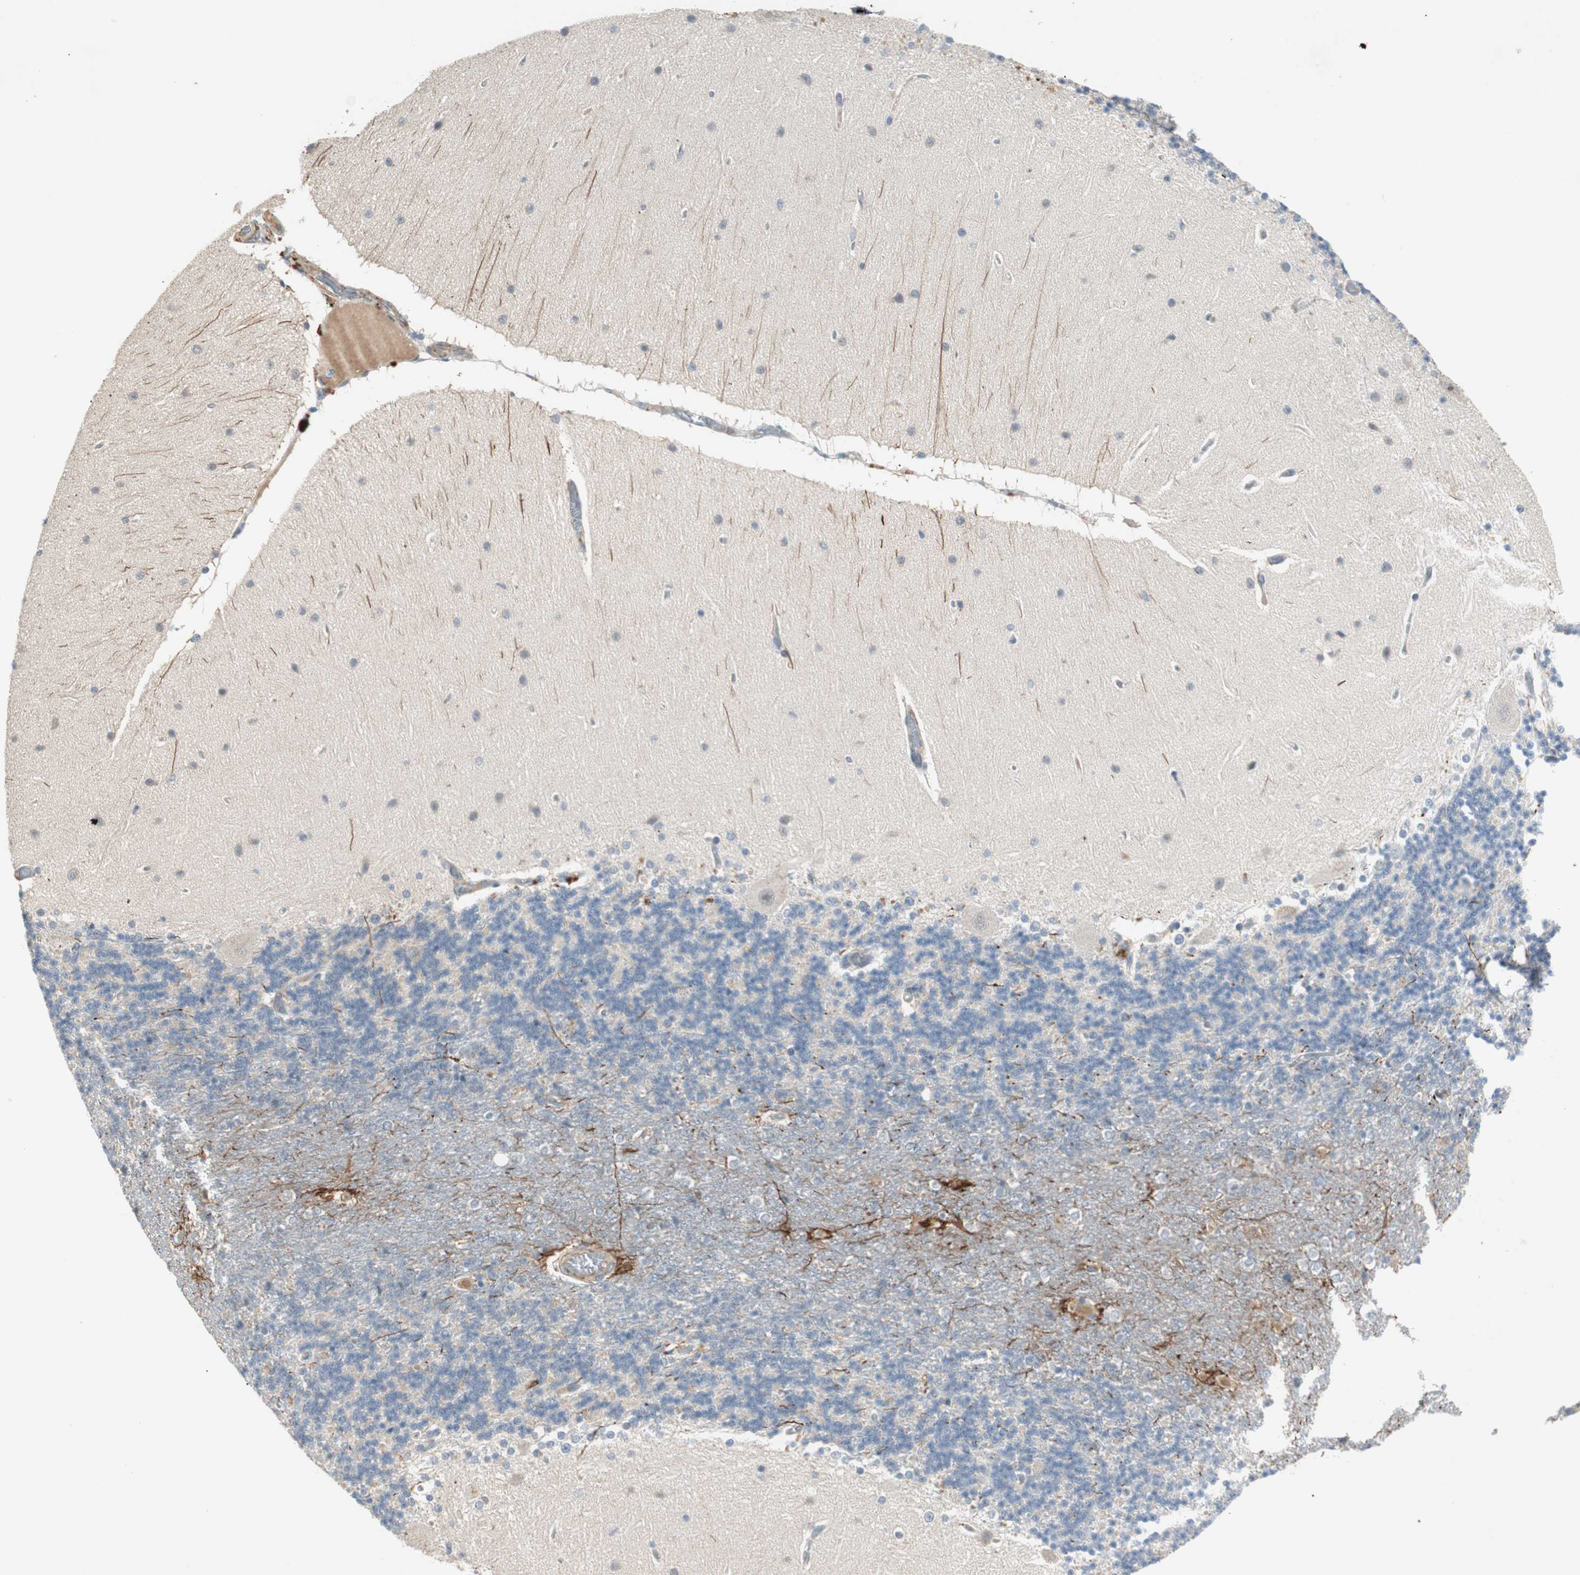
{"staining": {"intensity": "negative", "quantity": "none", "location": "none"}, "tissue": "cerebellum", "cell_type": "Cells in granular layer", "image_type": "normal", "snomed": [{"axis": "morphology", "description": "Normal tissue, NOS"}, {"axis": "topography", "description": "Cerebellum"}], "caption": "Micrograph shows no significant protein expression in cells in granular layer of normal cerebellum.", "gene": "RNGTT", "patient": {"sex": "female", "age": 54}}